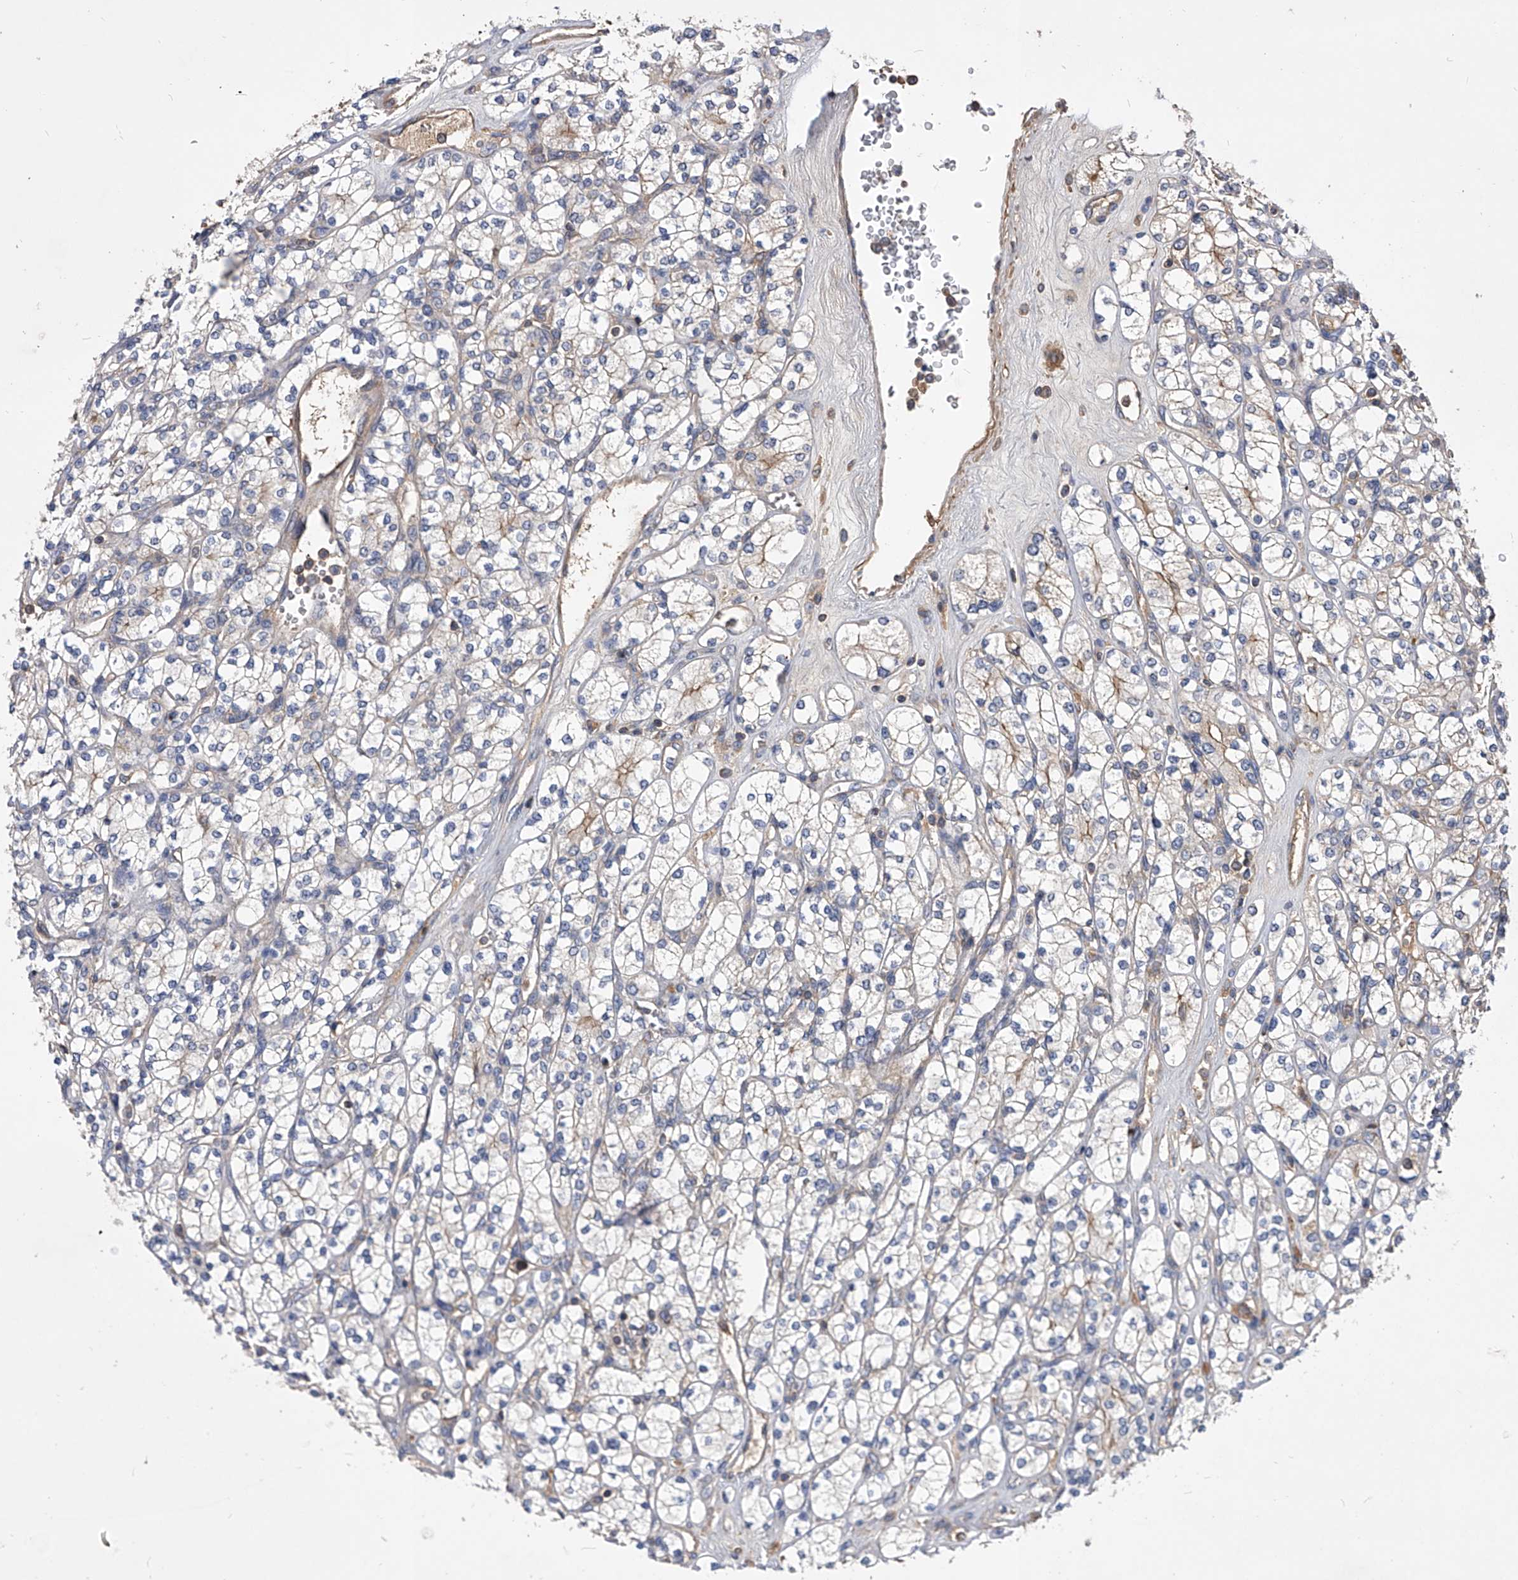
{"staining": {"intensity": "weak", "quantity": "<25%", "location": "cytoplasmic/membranous"}, "tissue": "renal cancer", "cell_type": "Tumor cells", "image_type": "cancer", "snomed": [{"axis": "morphology", "description": "Adenocarcinoma, NOS"}, {"axis": "topography", "description": "Kidney"}], "caption": "Immunohistochemistry (IHC) of human renal cancer (adenocarcinoma) displays no positivity in tumor cells.", "gene": "CUL7", "patient": {"sex": "male", "age": 77}}